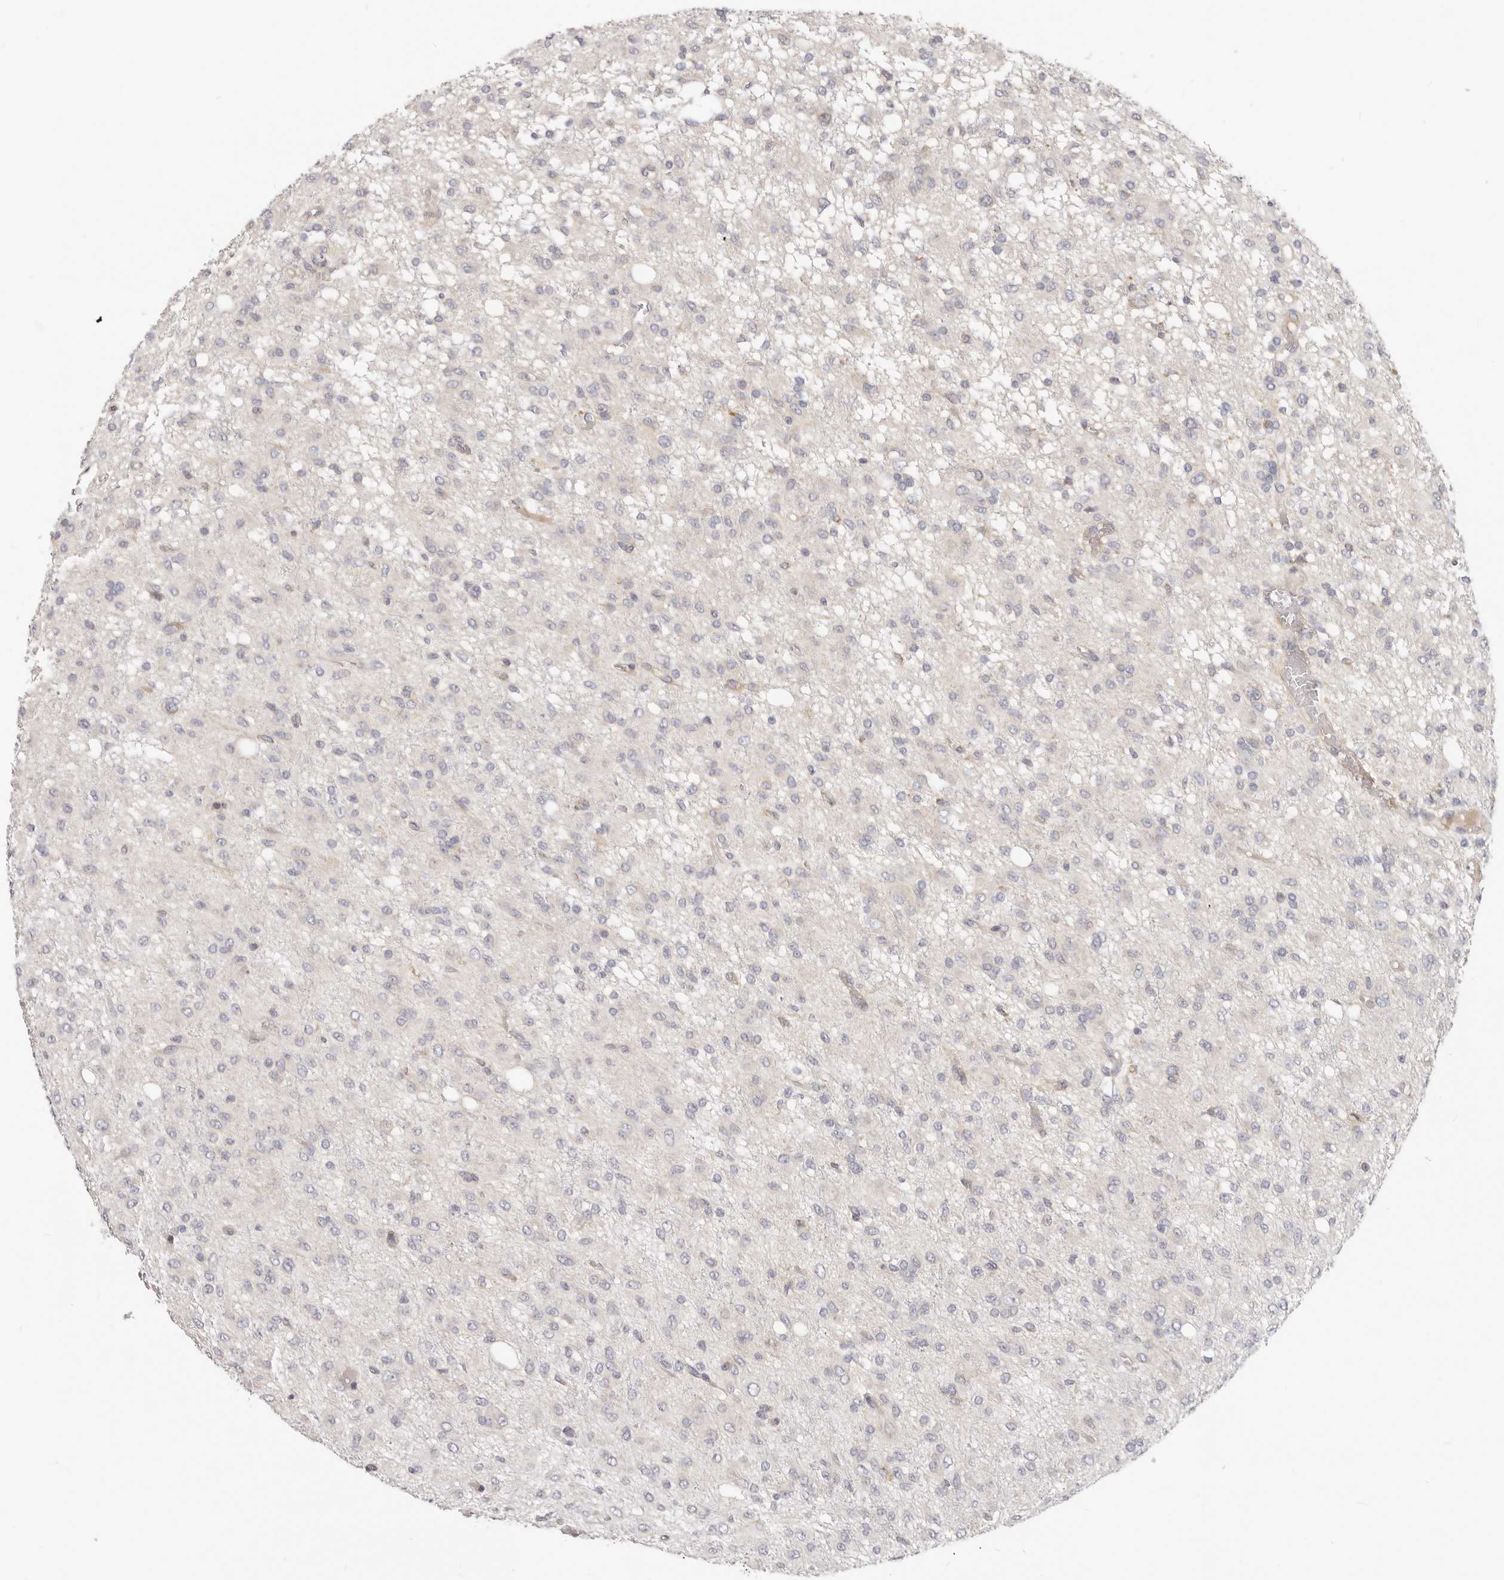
{"staining": {"intensity": "negative", "quantity": "none", "location": "none"}, "tissue": "glioma", "cell_type": "Tumor cells", "image_type": "cancer", "snomed": [{"axis": "morphology", "description": "Glioma, malignant, High grade"}, {"axis": "topography", "description": "Brain"}], "caption": "Immunohistochemistry photomicrograph of human malignant high-grade glioma stained for a protein (brown), which demonstrates no expression in tumor cells. The staining was performed using DAB (3,3'-diaminobenzidine) to visualize the protein expression in brown, while the nuclei were stained in blue with hematoxylin (Magnification: 20x).", "gene": "TFB2M", "patient": {"sex": "female", "age": 59}}